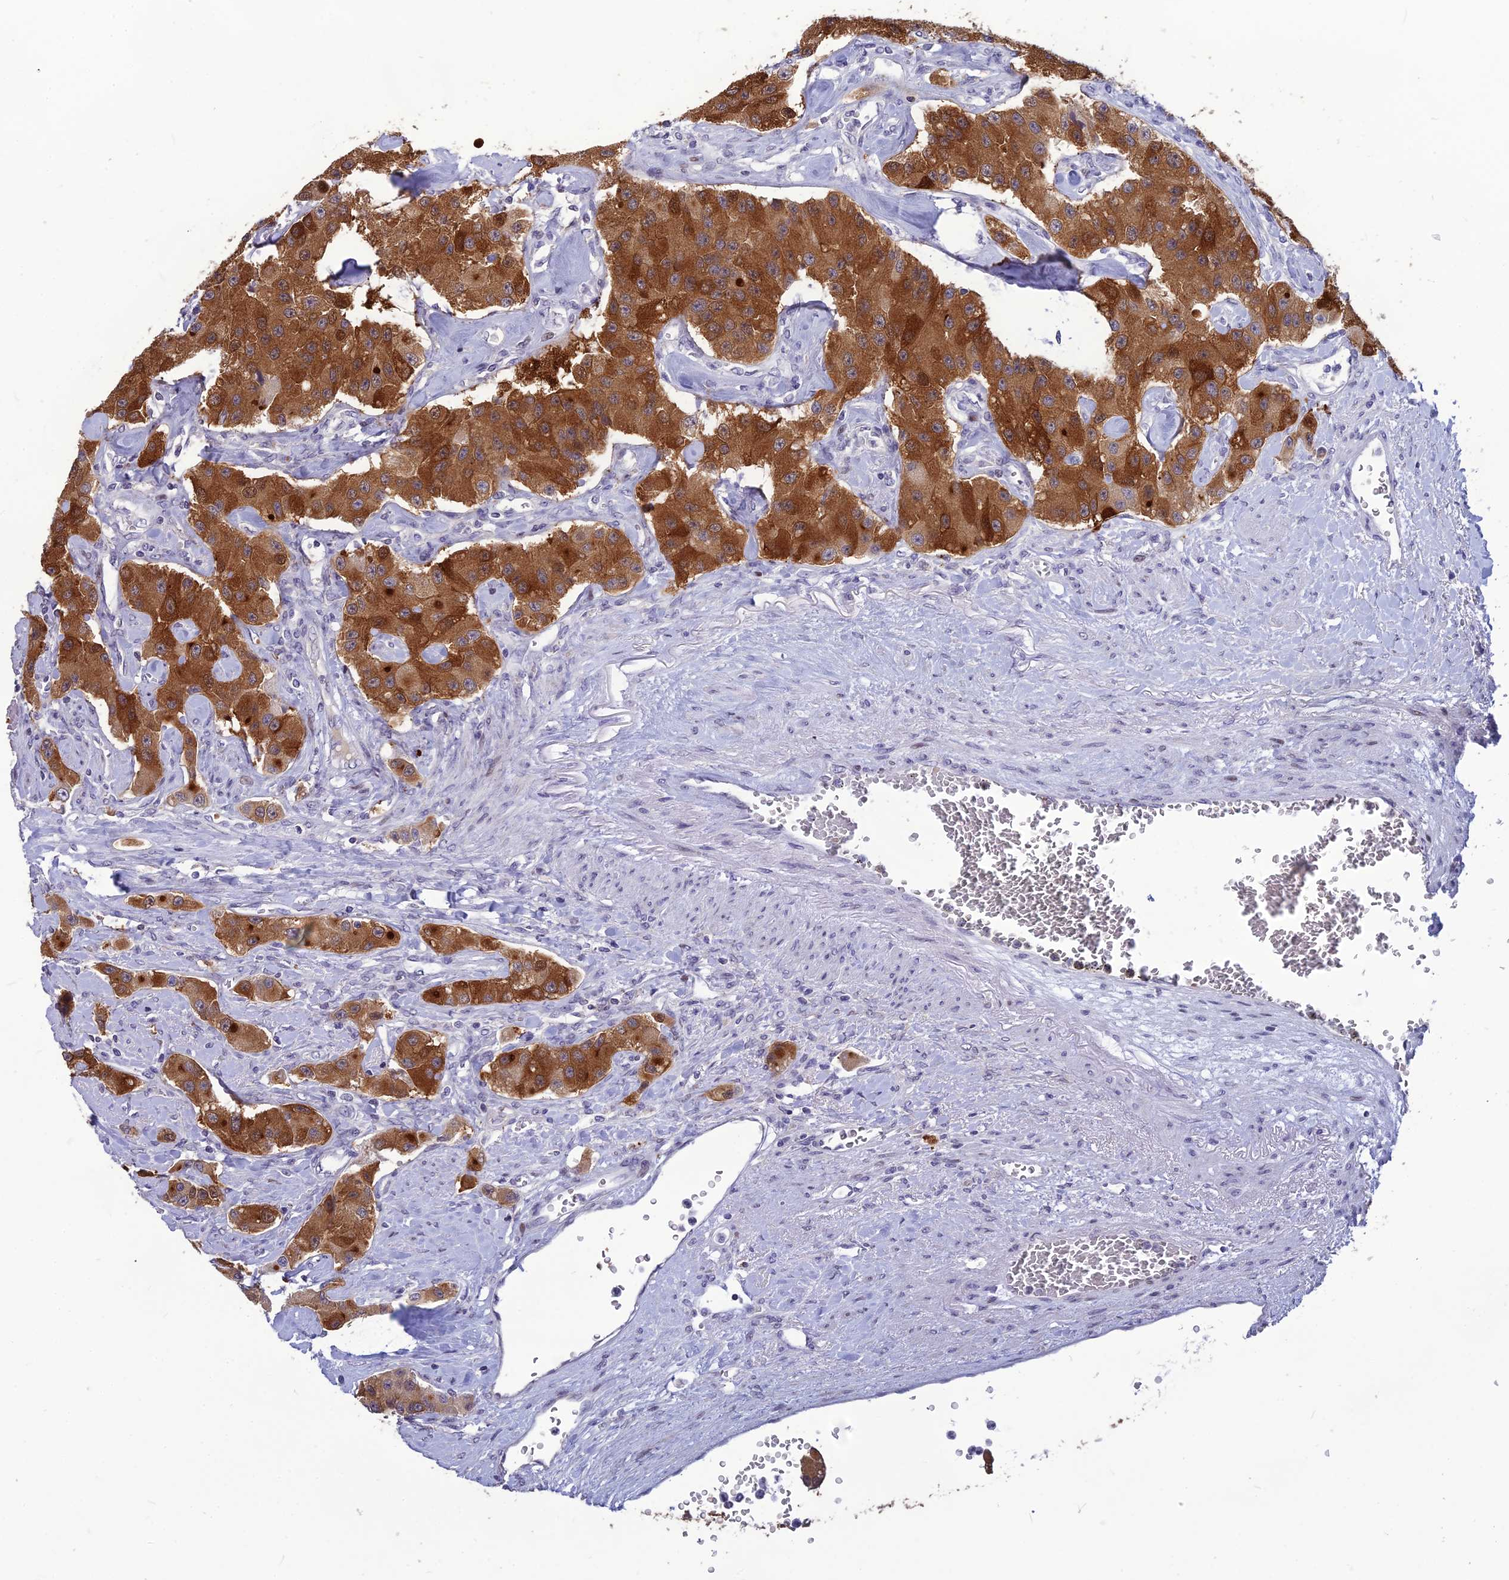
{"staining": {"intensity": "strong", "quantity": ">75%", "location": "cytoplasmic/membranous"}, "tissue": "carcinoid", "cell_type": "Tumor cells", "image_type": "cancer", "snomed": [{"axis": "morphology", "description": "Carcinoid, malignant, NOS"}, {"axis": "topography", "description": "Pancreas"}], "caption": "Protein expression analysis of carcinoid demonstrates strong cytoplasmic/membranous expression in about >75% of tumor cells.", "gene": "TMEM134", "patient": {"sex": "male", "age": 41}}